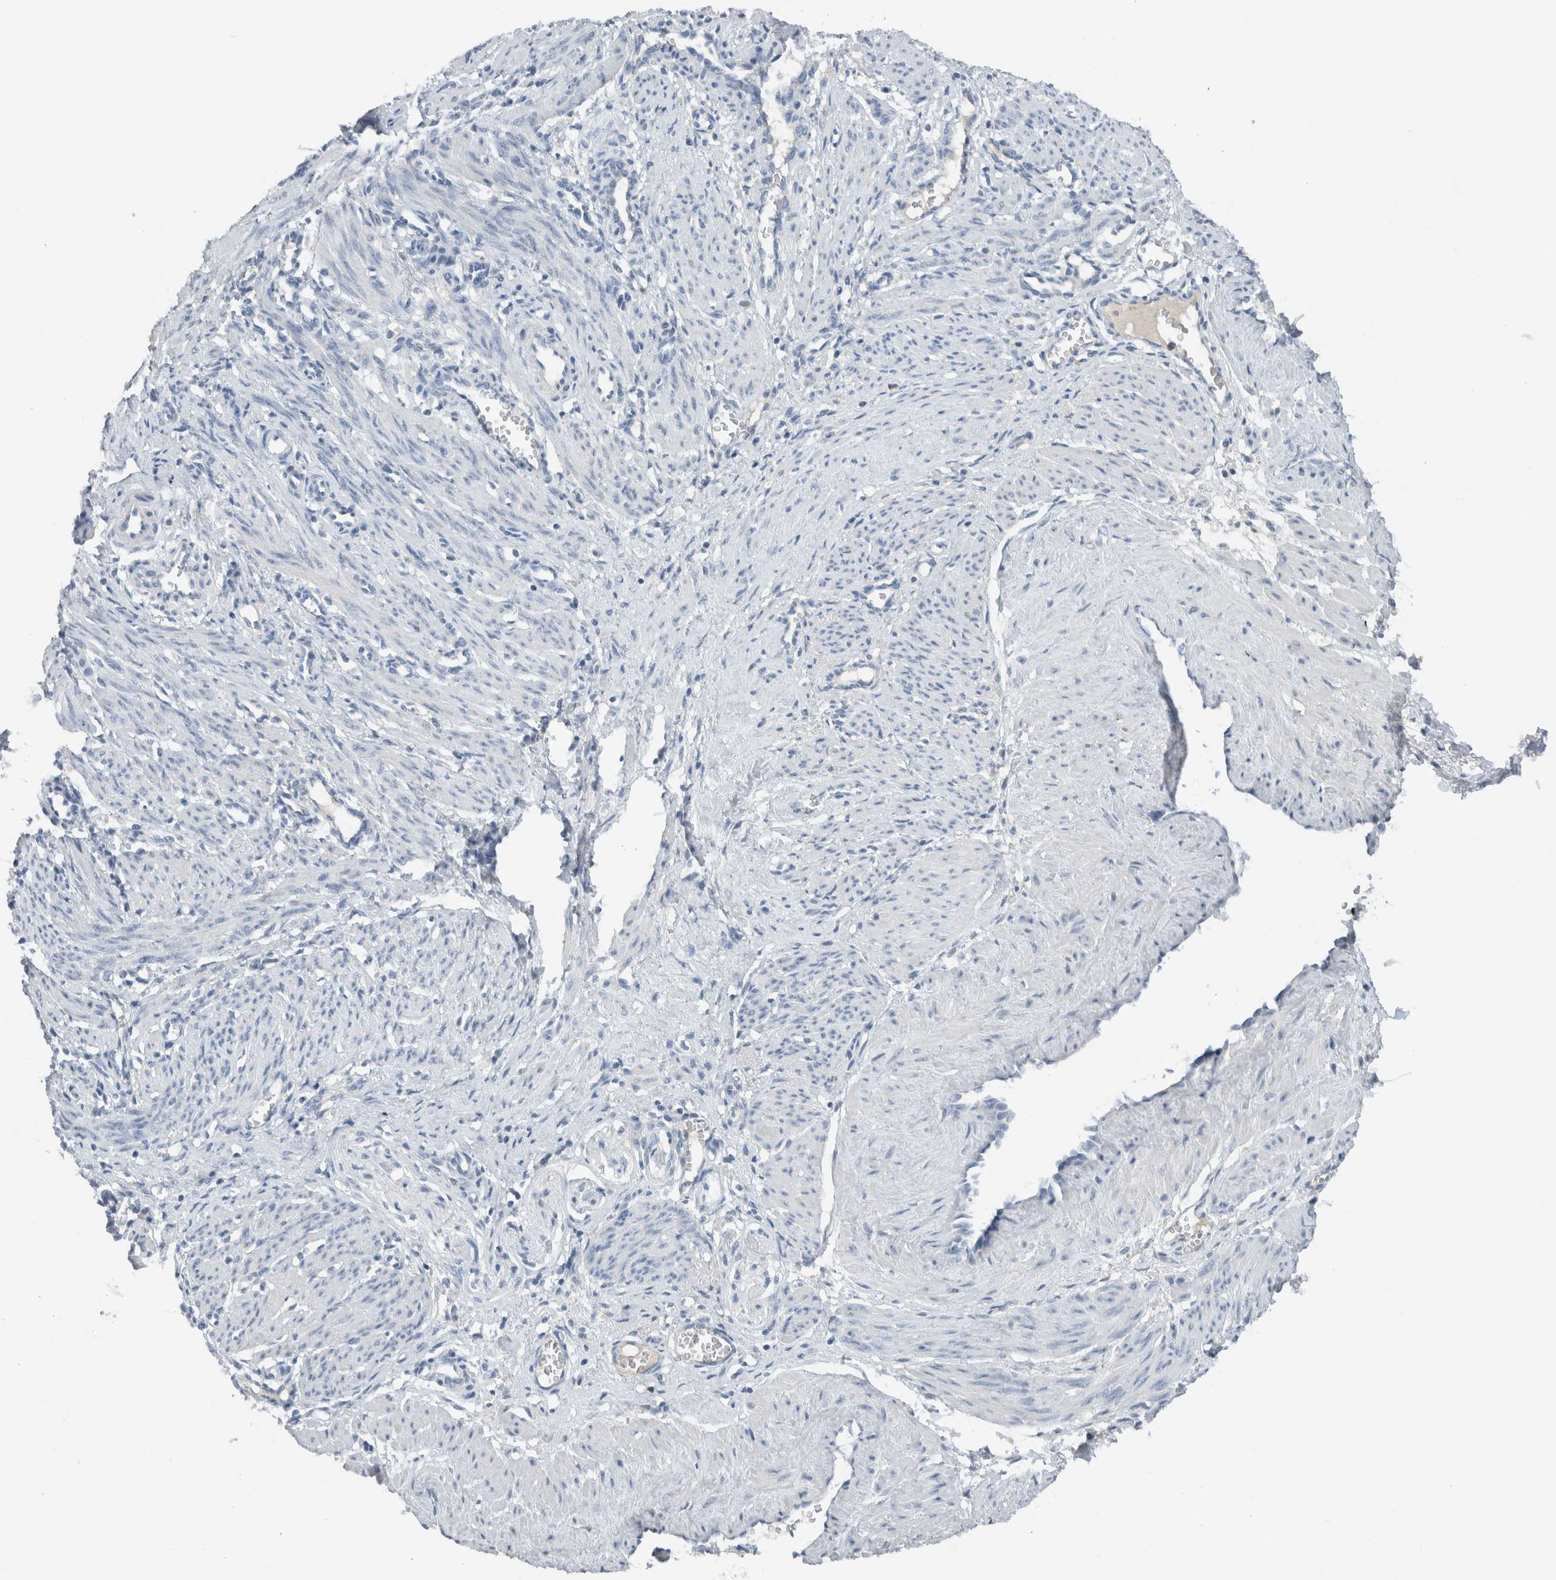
{"staining": {"intensity": "negative", "quantity": "none", "location": "none"}, "tissue": "smooth muscle", "cell_type": "Smooth muscle cells", "image_type": "normal", "snomed": [{"axis": "morphology", "description": "Normal tissue, NOS"}, {"axis": "topography", "description": "Endometrium"}], "caption": "High power microscopy micrograph of an immunohistochemistry (IHC) photomicrograph of normal smooth muscle, revealing no significant positivity in smooth muscle cells. Brightfield microscopy of immunohistochemistry (IHC) stained with DAB (brown) and hematoxylin (blue), captured at high magnification.", "gene": "DUOX1", "patient": {"sex": "female", "age": 33}}